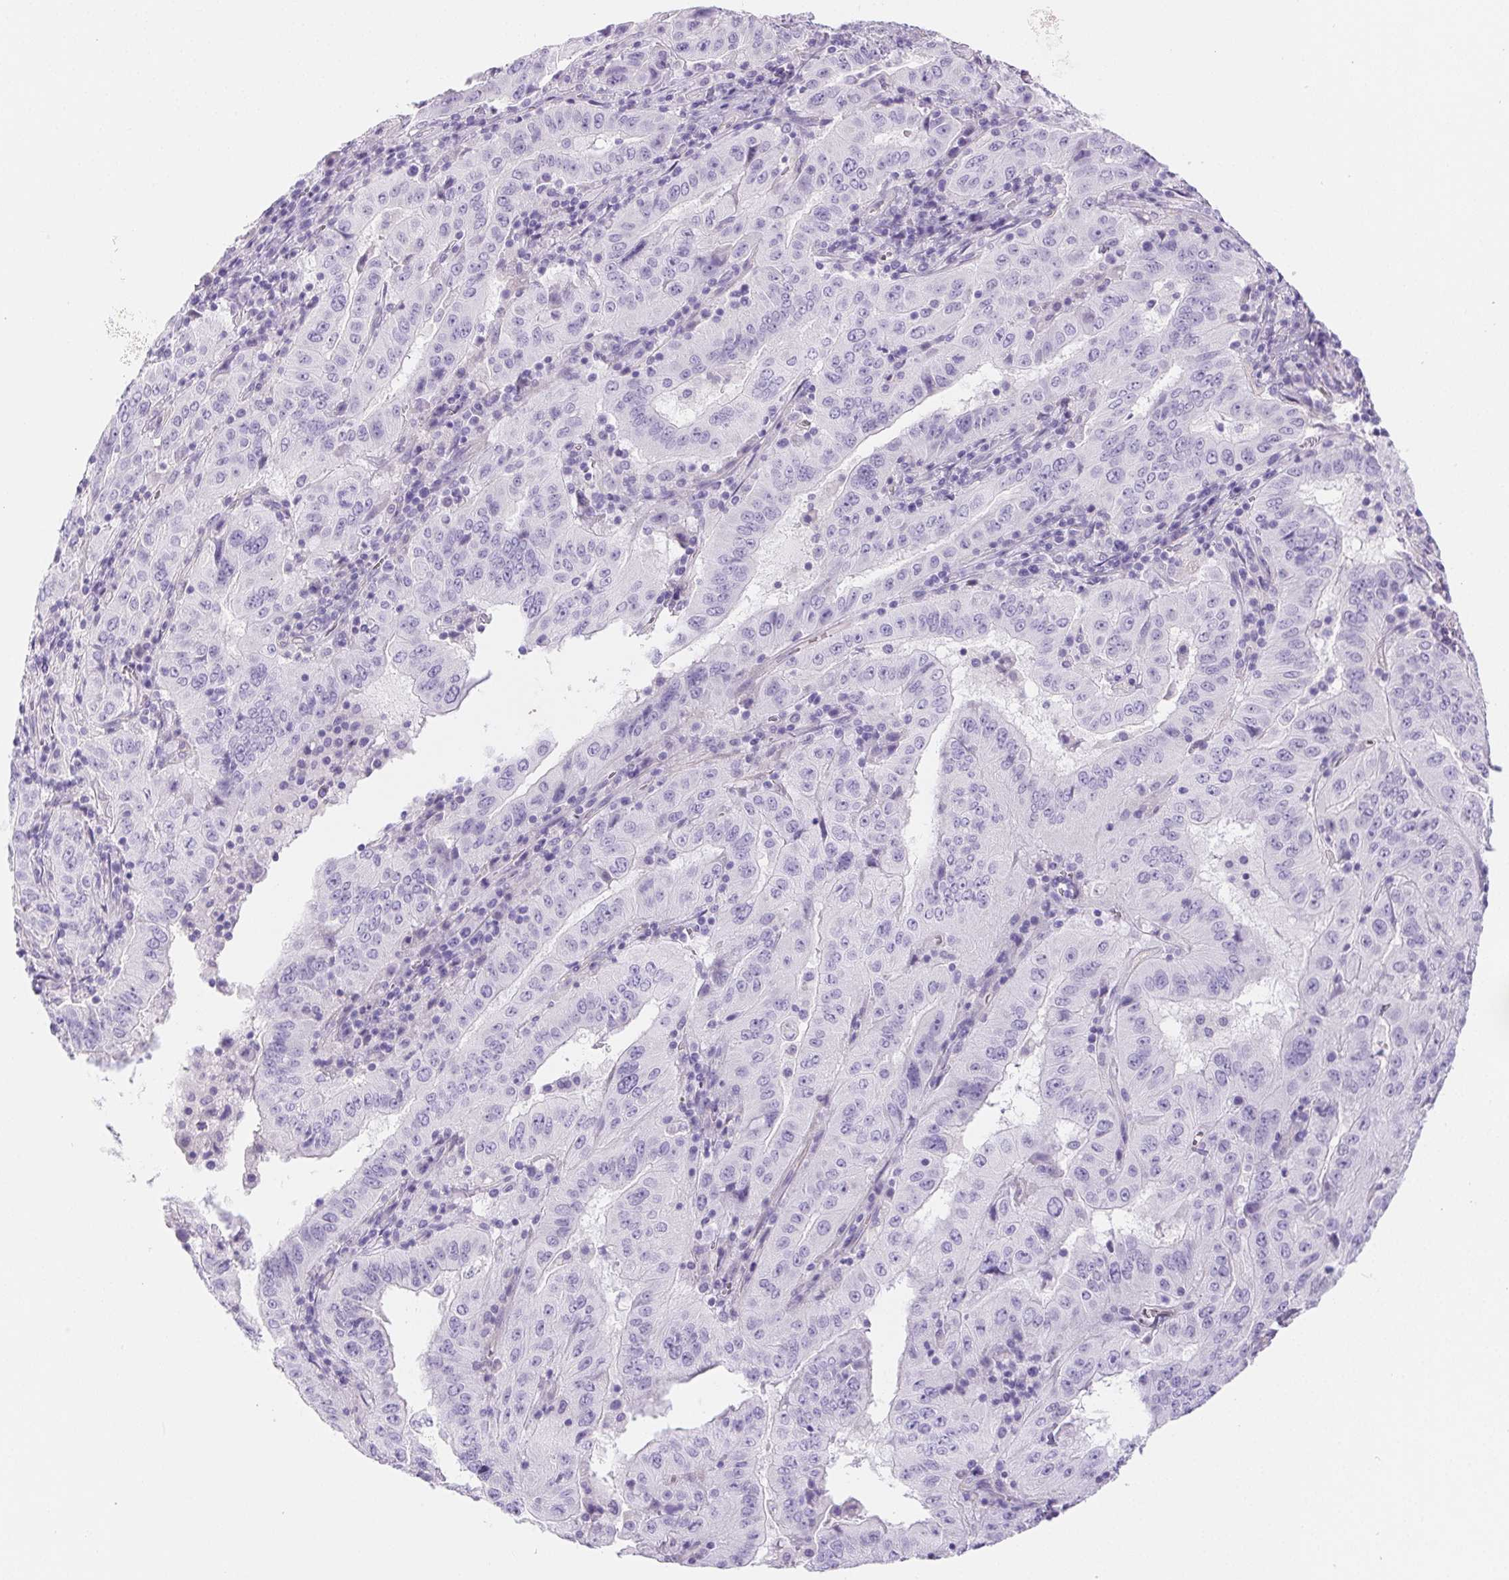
{"staining": {"intensity": "negative", "quantity": "none", "location": "none"}, "tissue": "pancreatic cancer", "cell_type": "Tumor cells", "image_type": "cancer", "snomed": [{"axis": "morphology", "description": "Adenocarcinoma, NOS"}, {"axis": "topography", "description": "Pancreas"}], "caption": "High power microscopy micrograph of an immunohistochemistry histopathology image of pancreatic cancer (adenocarcinoma), revealing no significant expression in tumor cells.", "gene": "PNLIP", "patient": {"sex": "male", "age": 63}}